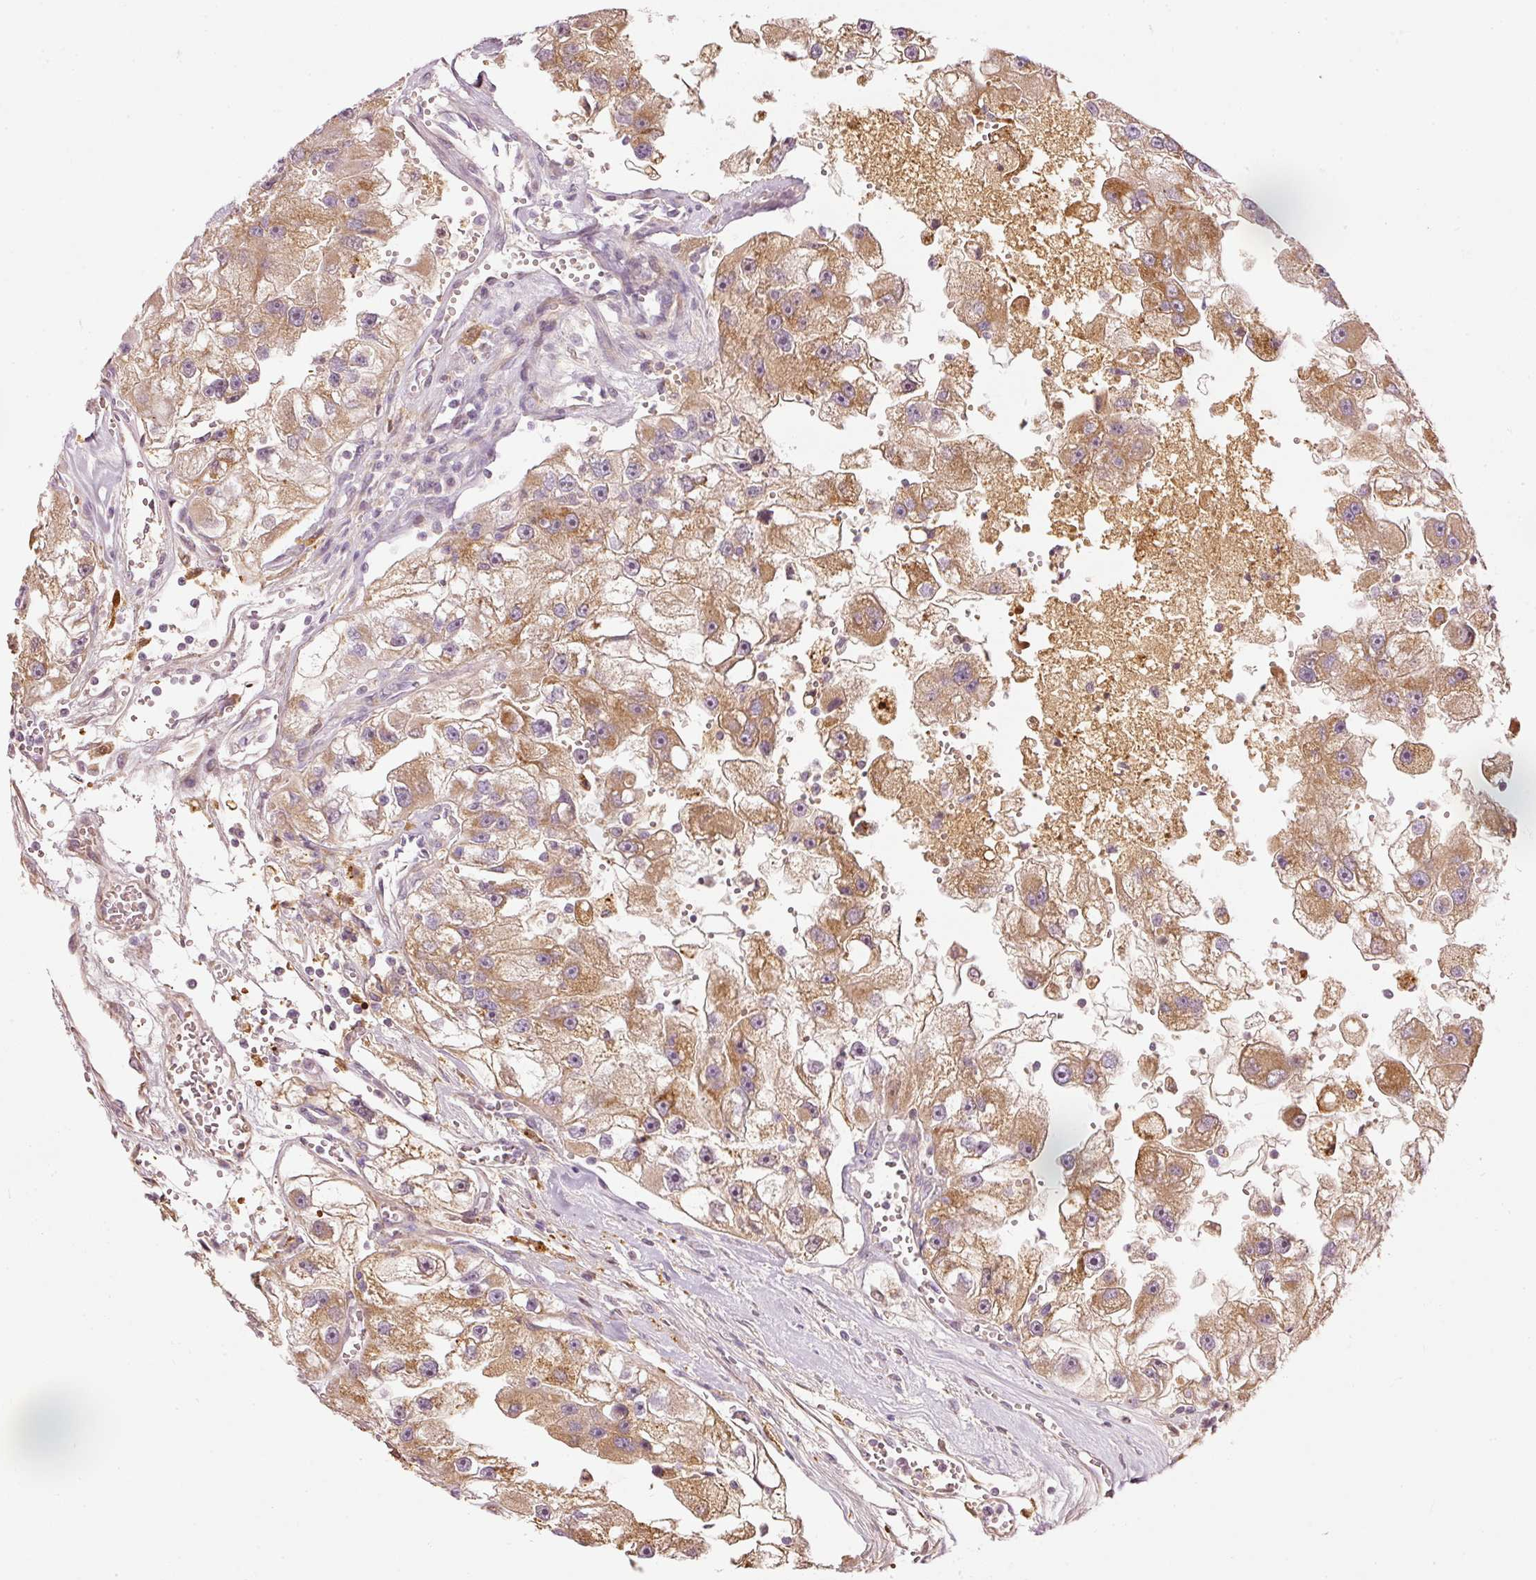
{"staining": {"intensity": "moderate", "quantity": ">75%", "location": "cytoplasmic/membranous"}, "tissue": "renal cancer", "cell_type": "Tumor cells", "image_type": "cancer", "snomed": [{"axis": "morphology", "description": "Adenocarcinoma, NOS"}, {"axis": "topography", "description": "Kidney"}], "caption": "Protein staining displays moderate cytoplasmic/membranous positivity in approximately >75% of tumor cells in renal cancer (adenocarcinoma).", "gene": "SERPING1", "patient": {"sex": "male", "age": 63}}